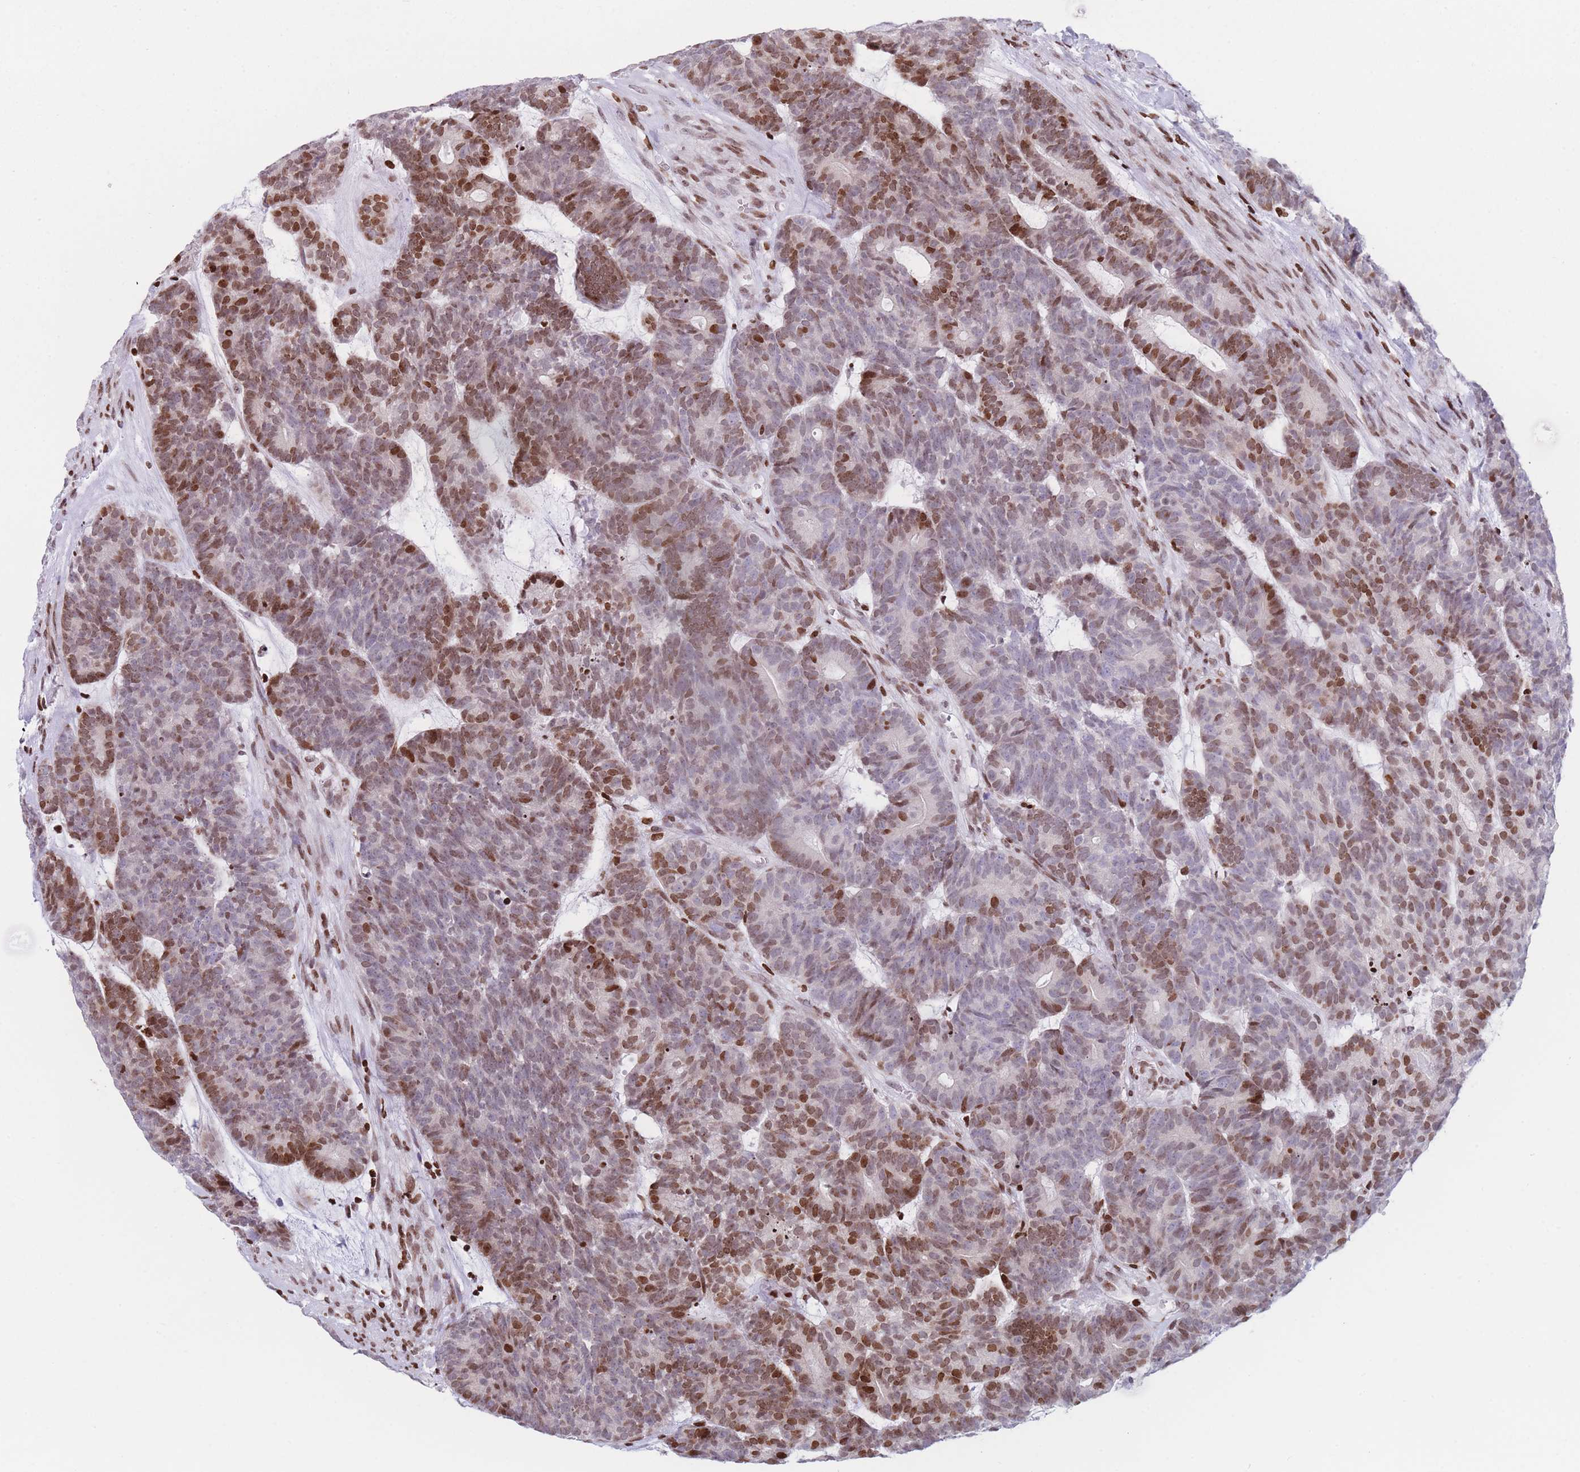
{"staining": {"intensity": "moderate", "quantity": ">75%", "location": "nuclear"}, "tissue": "head and neck cancer", "cell_type": "Tumor cells", "image_type": "cancer", "snomed": [{"axis": "morphology", "description": "Adenocarcinoma, NOS"}, {"axis": "topography", "description": "Head-Neck"}], "caption": "Human head and neck cancer stained with a brown dye demonstrates moderate nuclear positive expression in approximately >75% of tumor cells.", "gene": "AK9", "patient": {"sex": "female", "age": 81}}